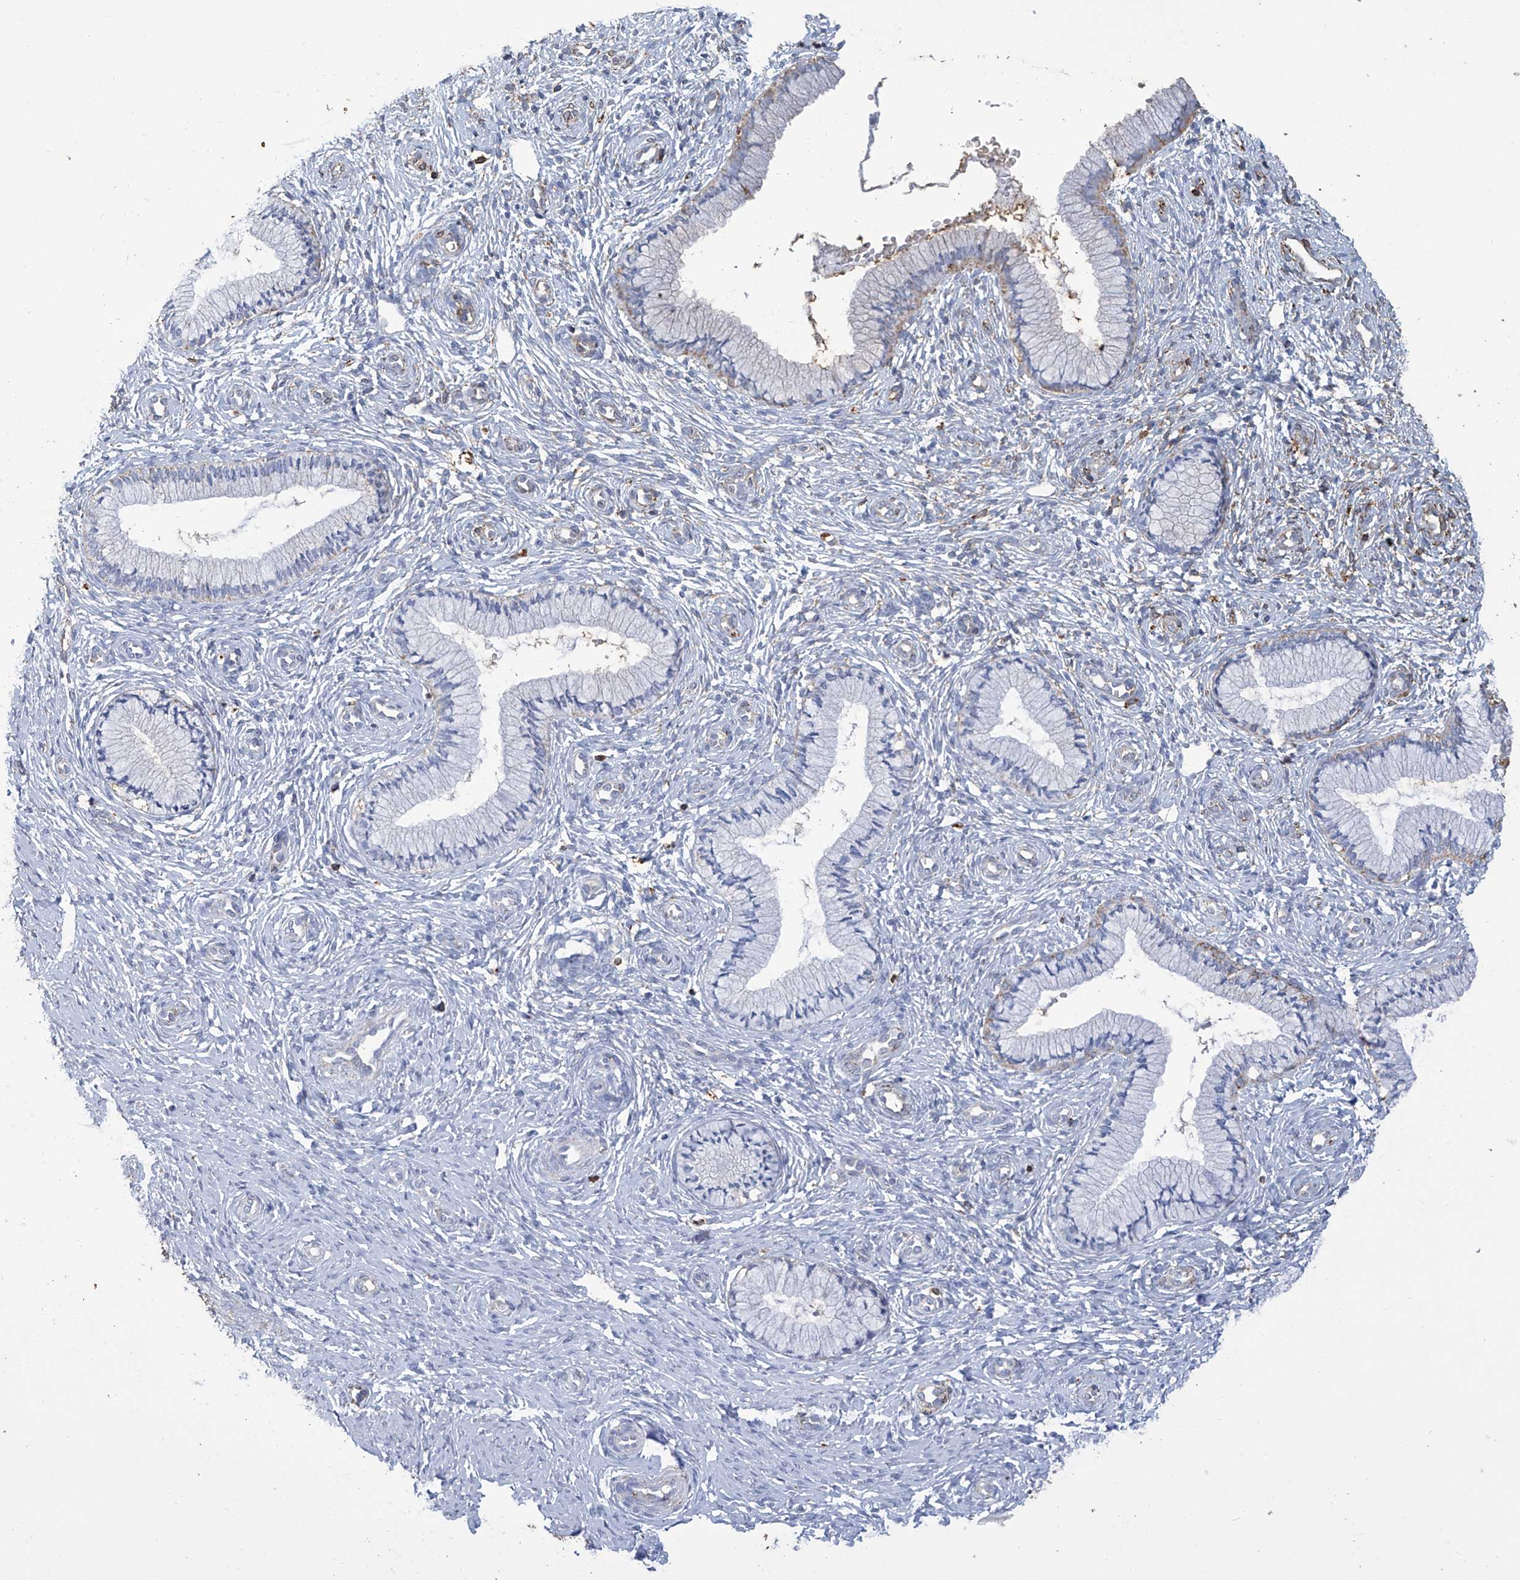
{"staining": {"intensity": "negative", "quantity": "none", "location": "none"}, "tissue": "cervix", "cell_type": "Glandular cells", "image_type": "normal", "snomed": [{"axis": "morphology", "description": "Normal tissue, NOS"}, {"axis": "topography", "description": "Cervix"}], "caption": "Immunohistochemistry image of unremarkable human cervix stained for a protein (brown), which demonstrates no expression in glandular cells.", "gene": "OGT", "patient": {"sex": "female", "age": 27}}